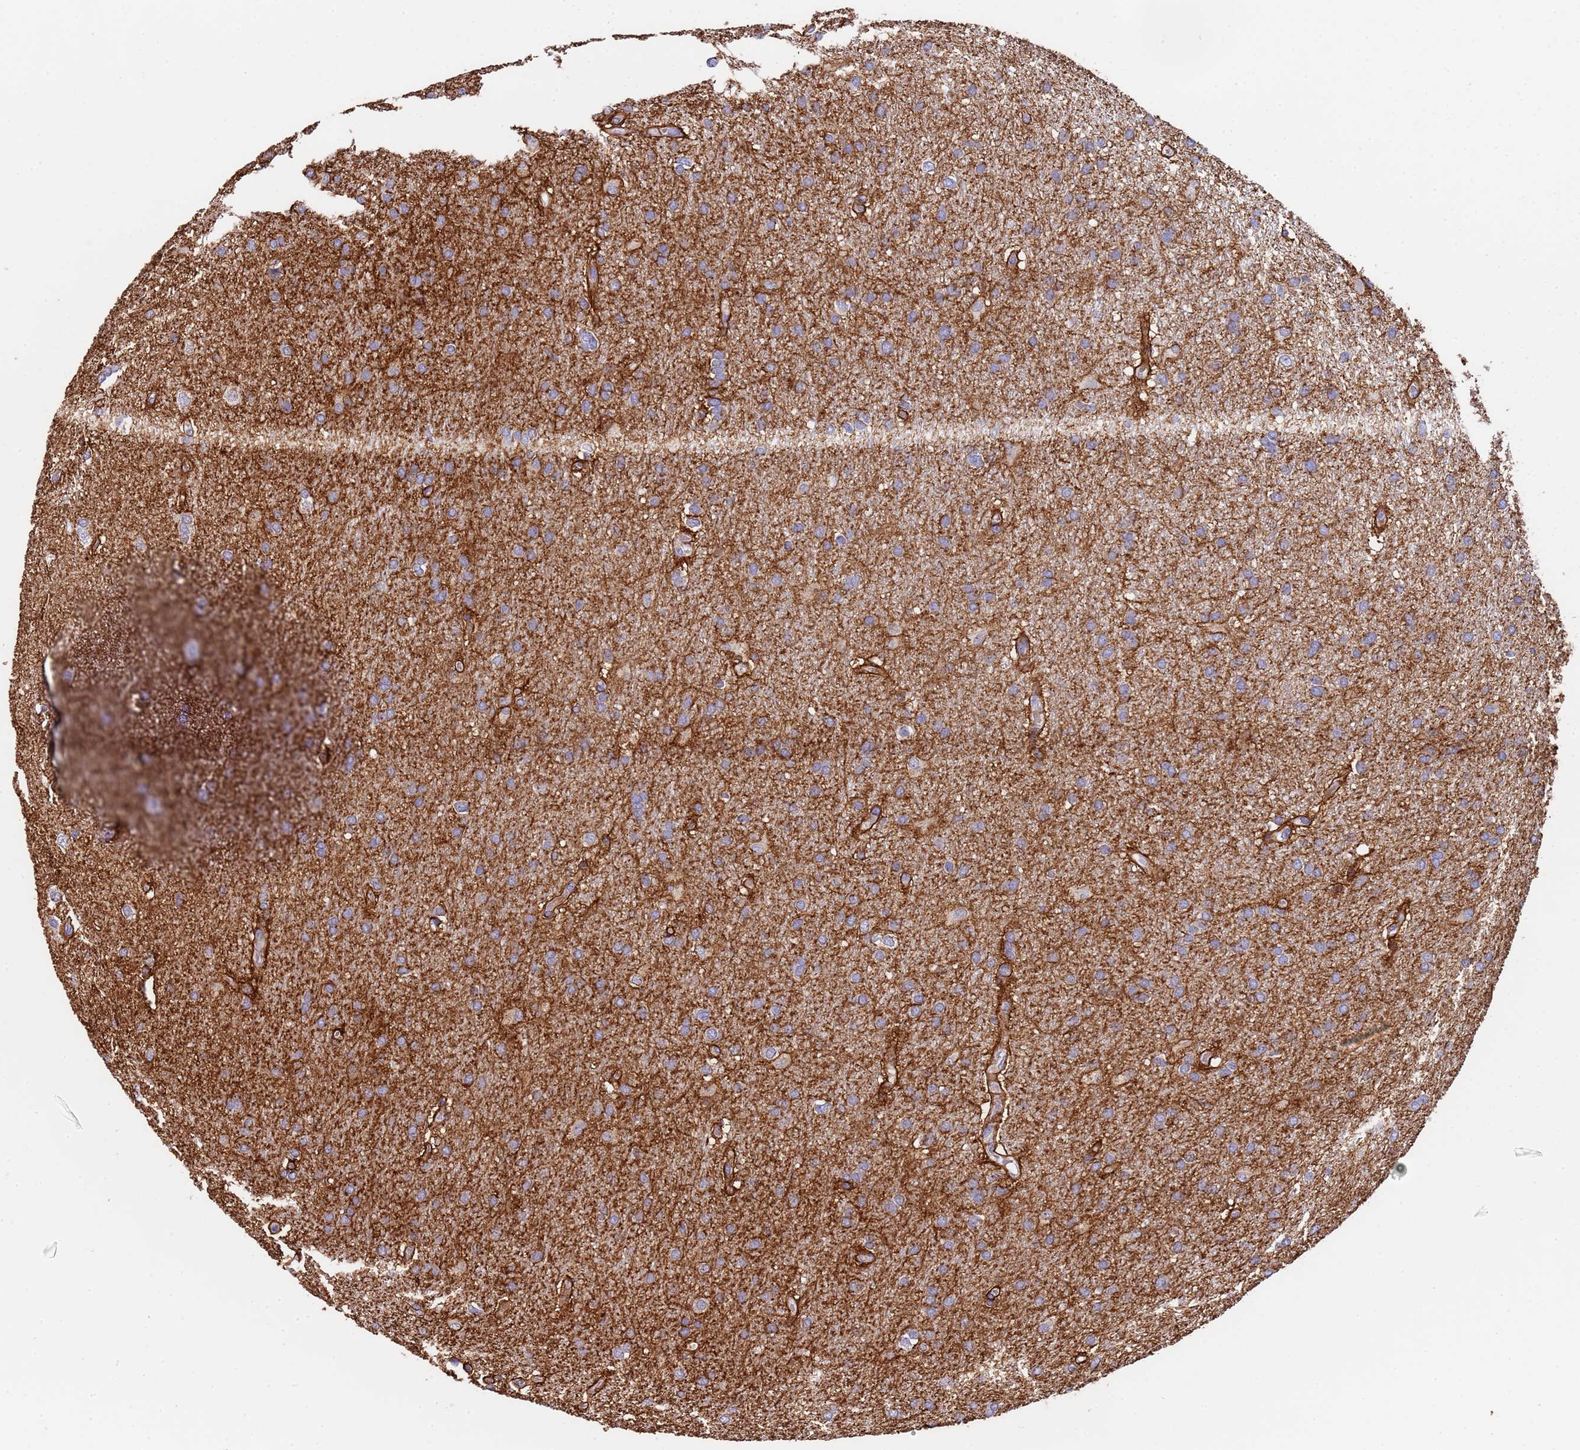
{"staining": {"intensity": "weak", "quantity": "<25%", "location": "cytoplasmic/membranous"}, "tissue": "glioma", "cell_type": "Tumor cells", "image_type": "cancer", "snomed": [{"axis": "morphology", "description": "Glioma, malignant, High grade"}, {"axis": "topography", "description": "Brain"}], "caption": "Tumor cells show no significant expression in high-grade glioma (malignant).", "gene": "SLC24A3", "patient": {"sex": "male", "age": 77}}